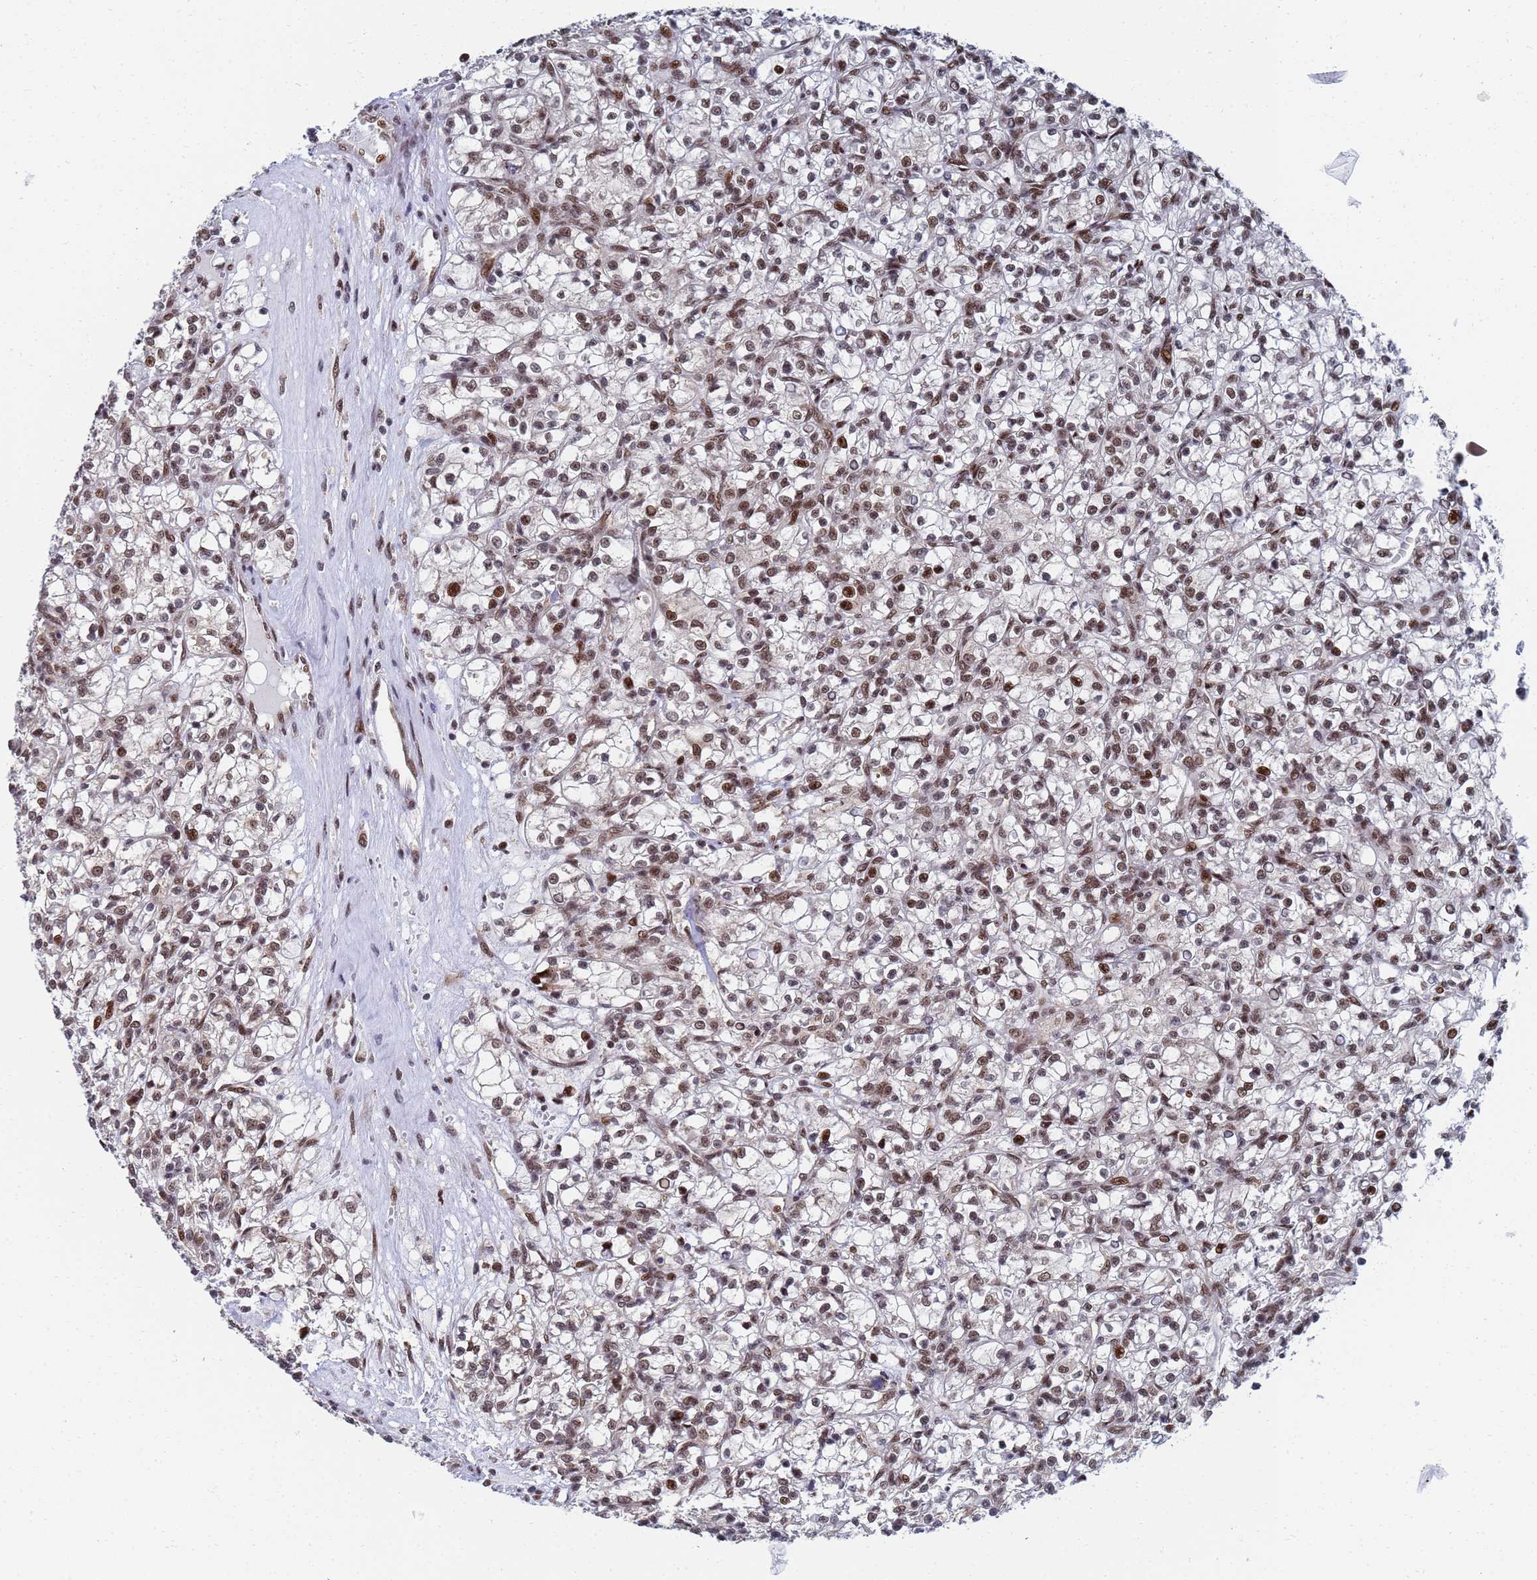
{"staining": {"intensity": "moderate", "quantity": ">75%", "location": "nuclear"}, "tissue": "renal cancer", "cell_type": "Tumor cells", "image_type": "cancer", "snomed": [{"axis": "morphology", "description": "Adenocarcinoma, NOS"}, {"axis": "topography", "description": "Kidney"}], "caption": "Human renal cancer stained with a protein marker reveals moderate staining in tumor cells.", "gene": "AP5Z1", "patient": {"sex": "female", "age": 59}}